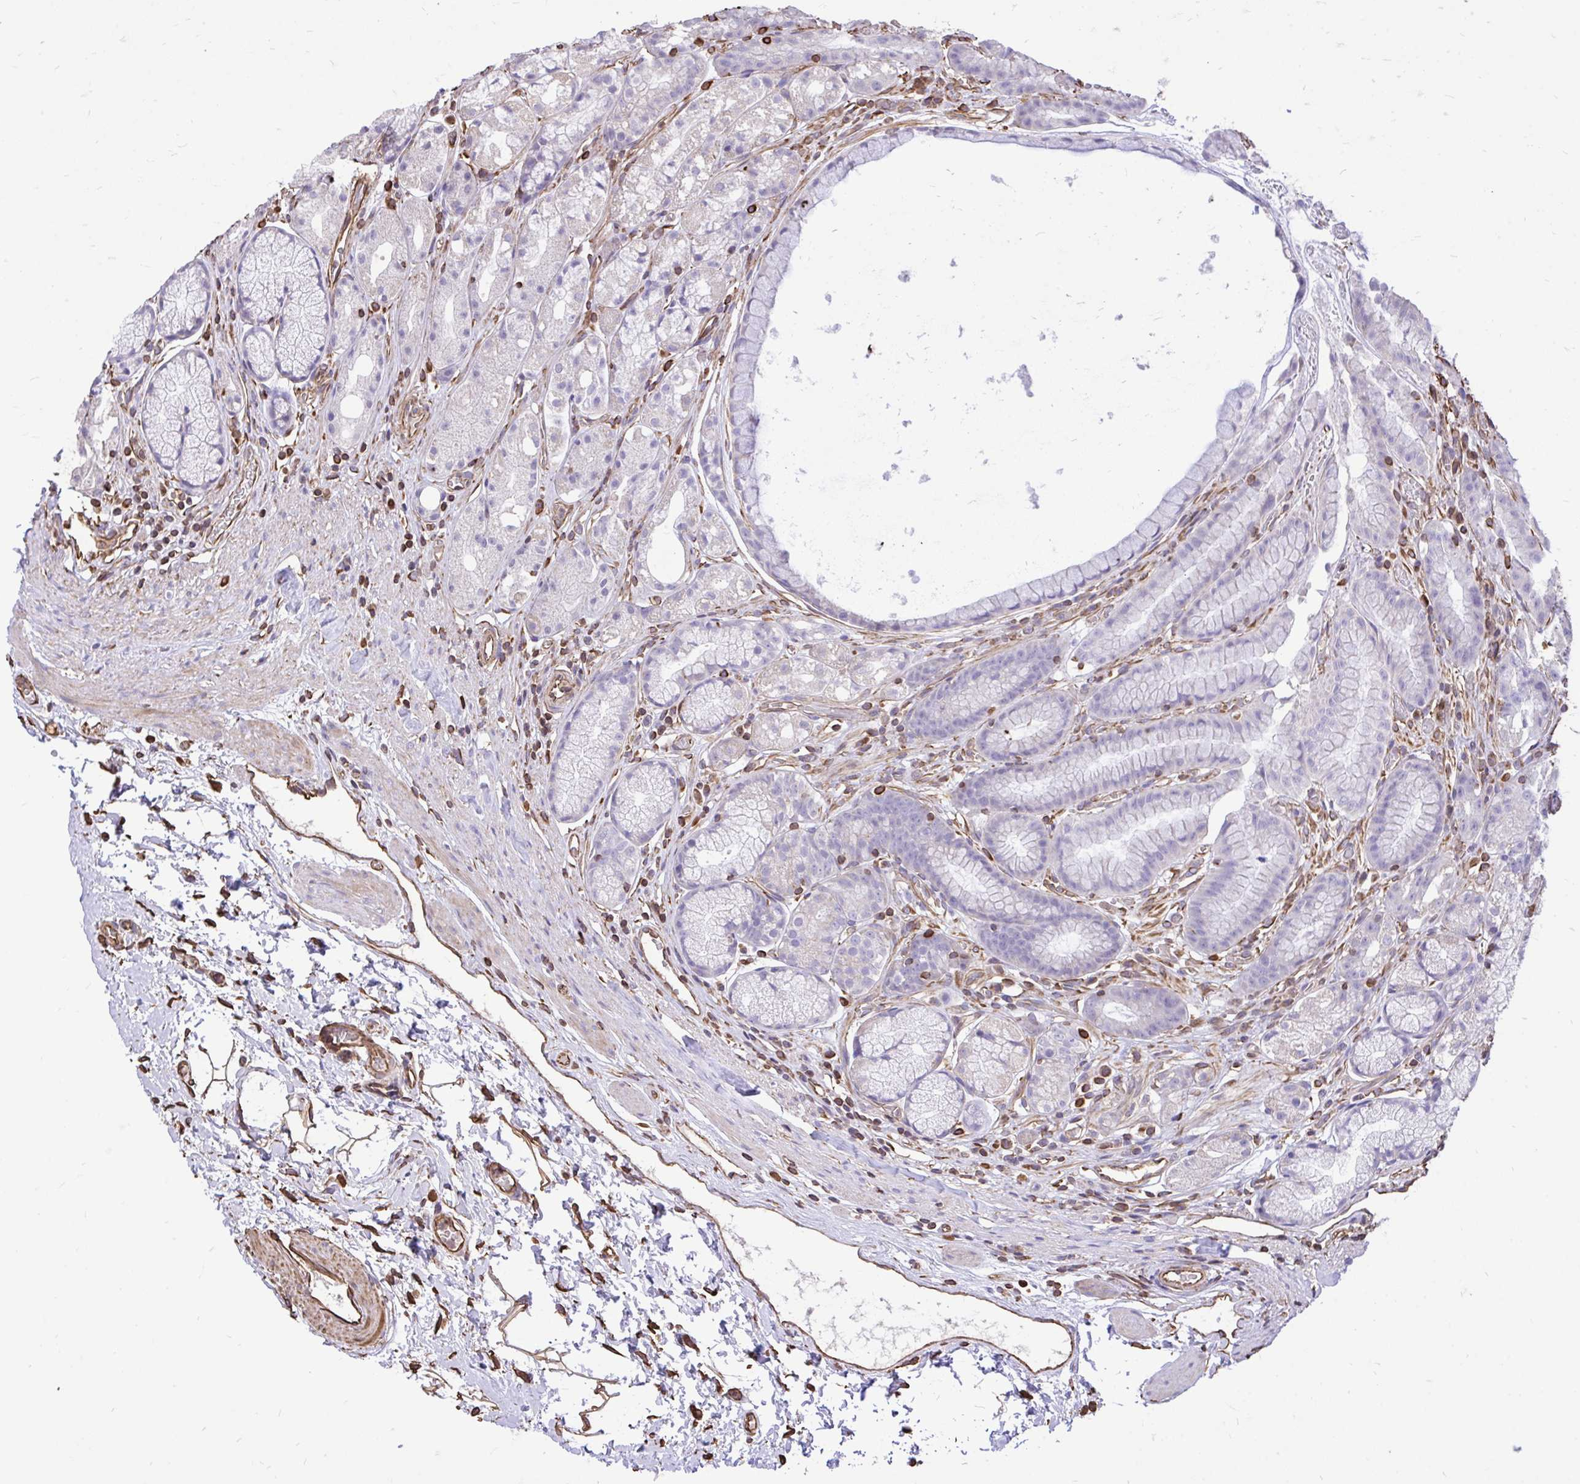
{"staining": {"intensity": "negative", "quantity": "none", "location": "none"}, "tissue": "stomach", "cell_type": "Glandular cells", "image_type": "normal", "snomed": [{"axis": "morphology", "description": "Normal tissue, NOS"}, {"axis": "topography", "description": "Smooth muscle"}, {"axis": "topography", "description": "Stomach"}], "caption": "IHC photomicrograph of normal human stomach stained for a protein (brown), which displays no positivity in glandular cells.", "gene": "RNF103", "patient": {"sex": "male", "age": 70}}